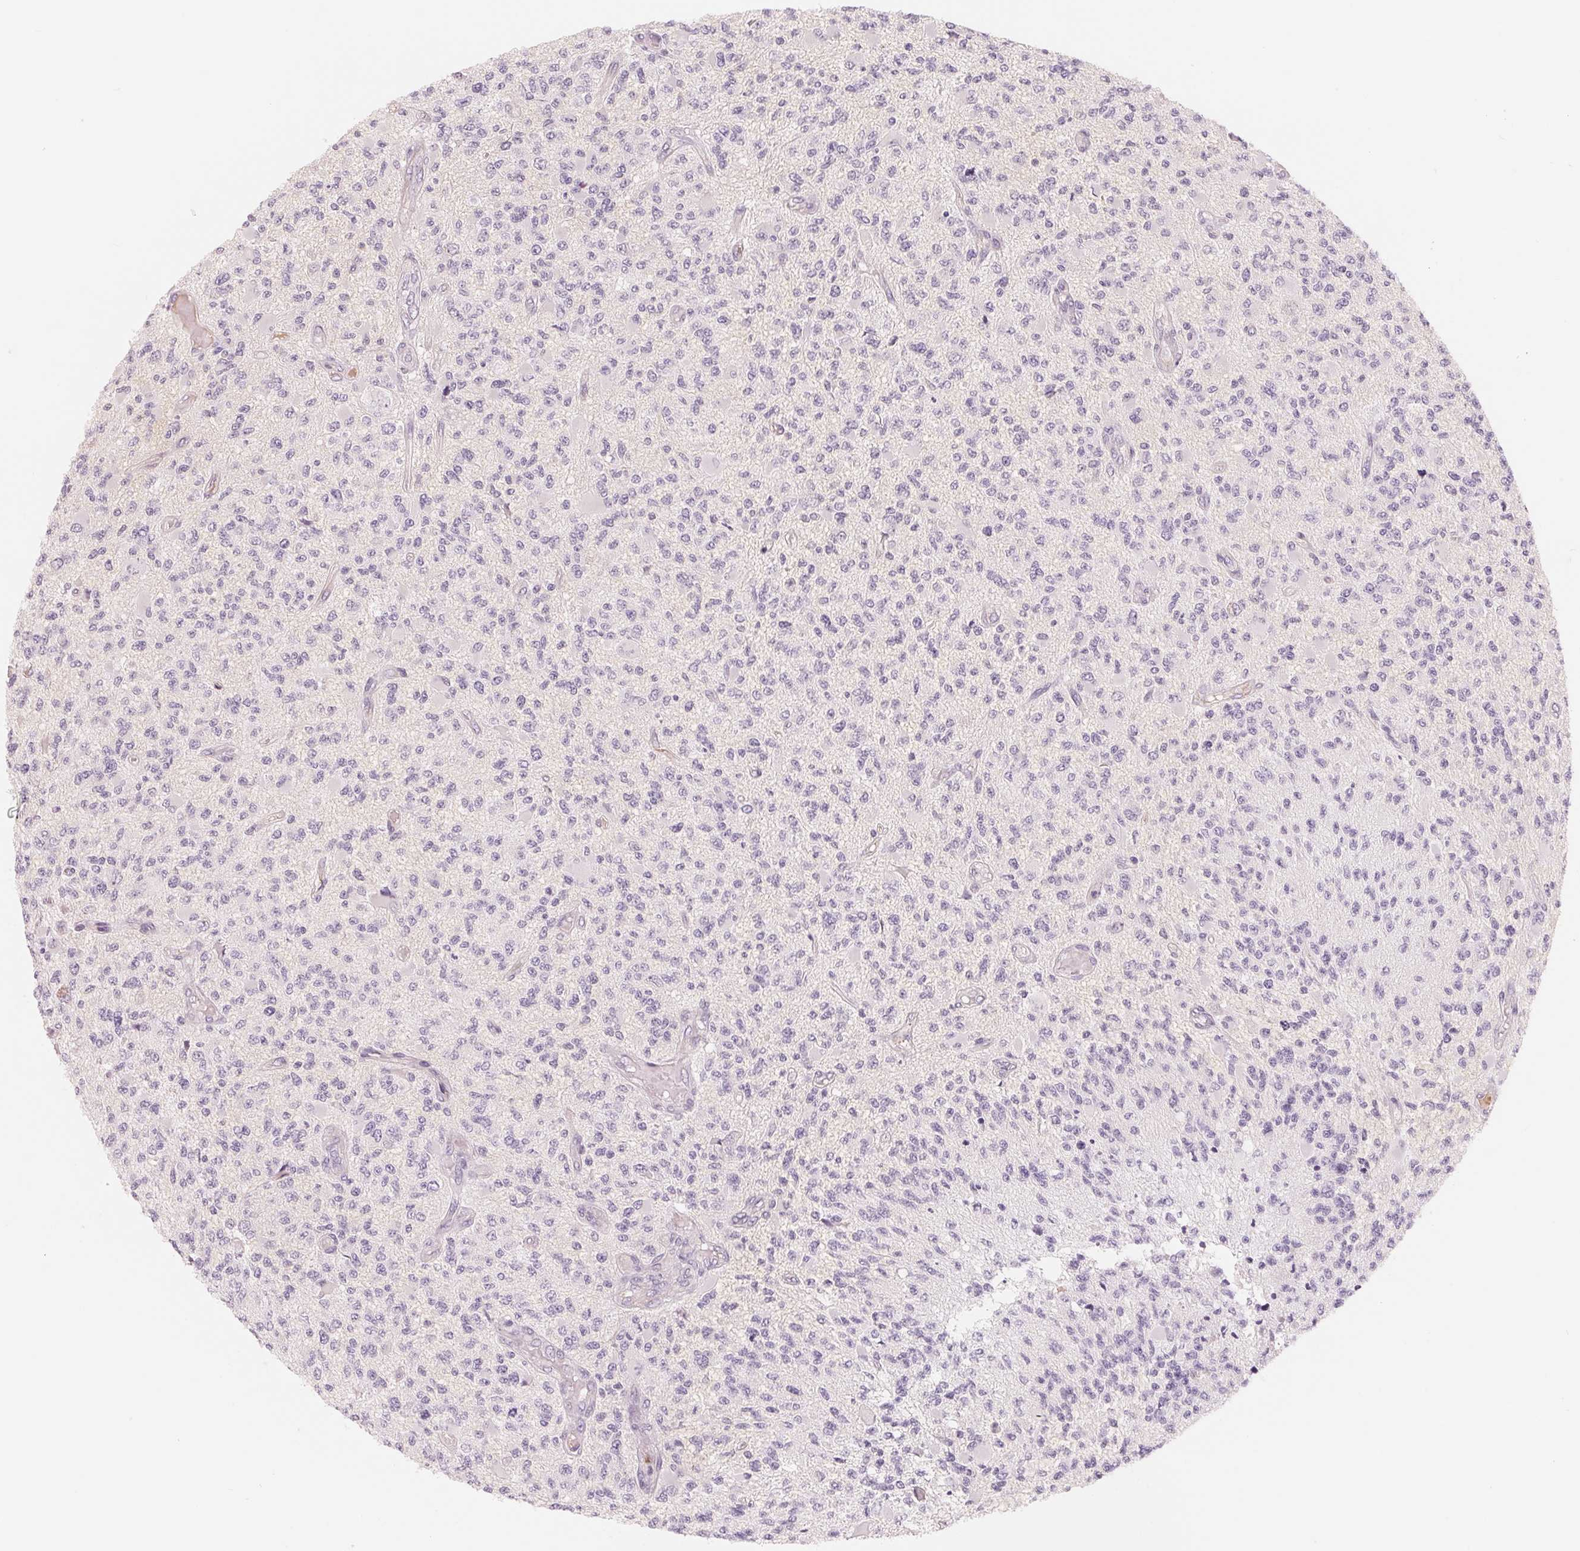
{"staining": {"intensity": "negative", "quantity": "none", "location": "none"}, "tissue": "glioma", "cell_type": "Tumor cells", "image_type": "cancer", "snomed": [{"axis": "morphology", "description": "Glioma, malignant, High grade"}, {"axis": "topography", "description": "Brain"}], "caption": "Tumor cells show no significant positivity in malignant glioma (high-grade).", "gene": "CFHR2", "patient": {"sex": "female", "age": 63}}